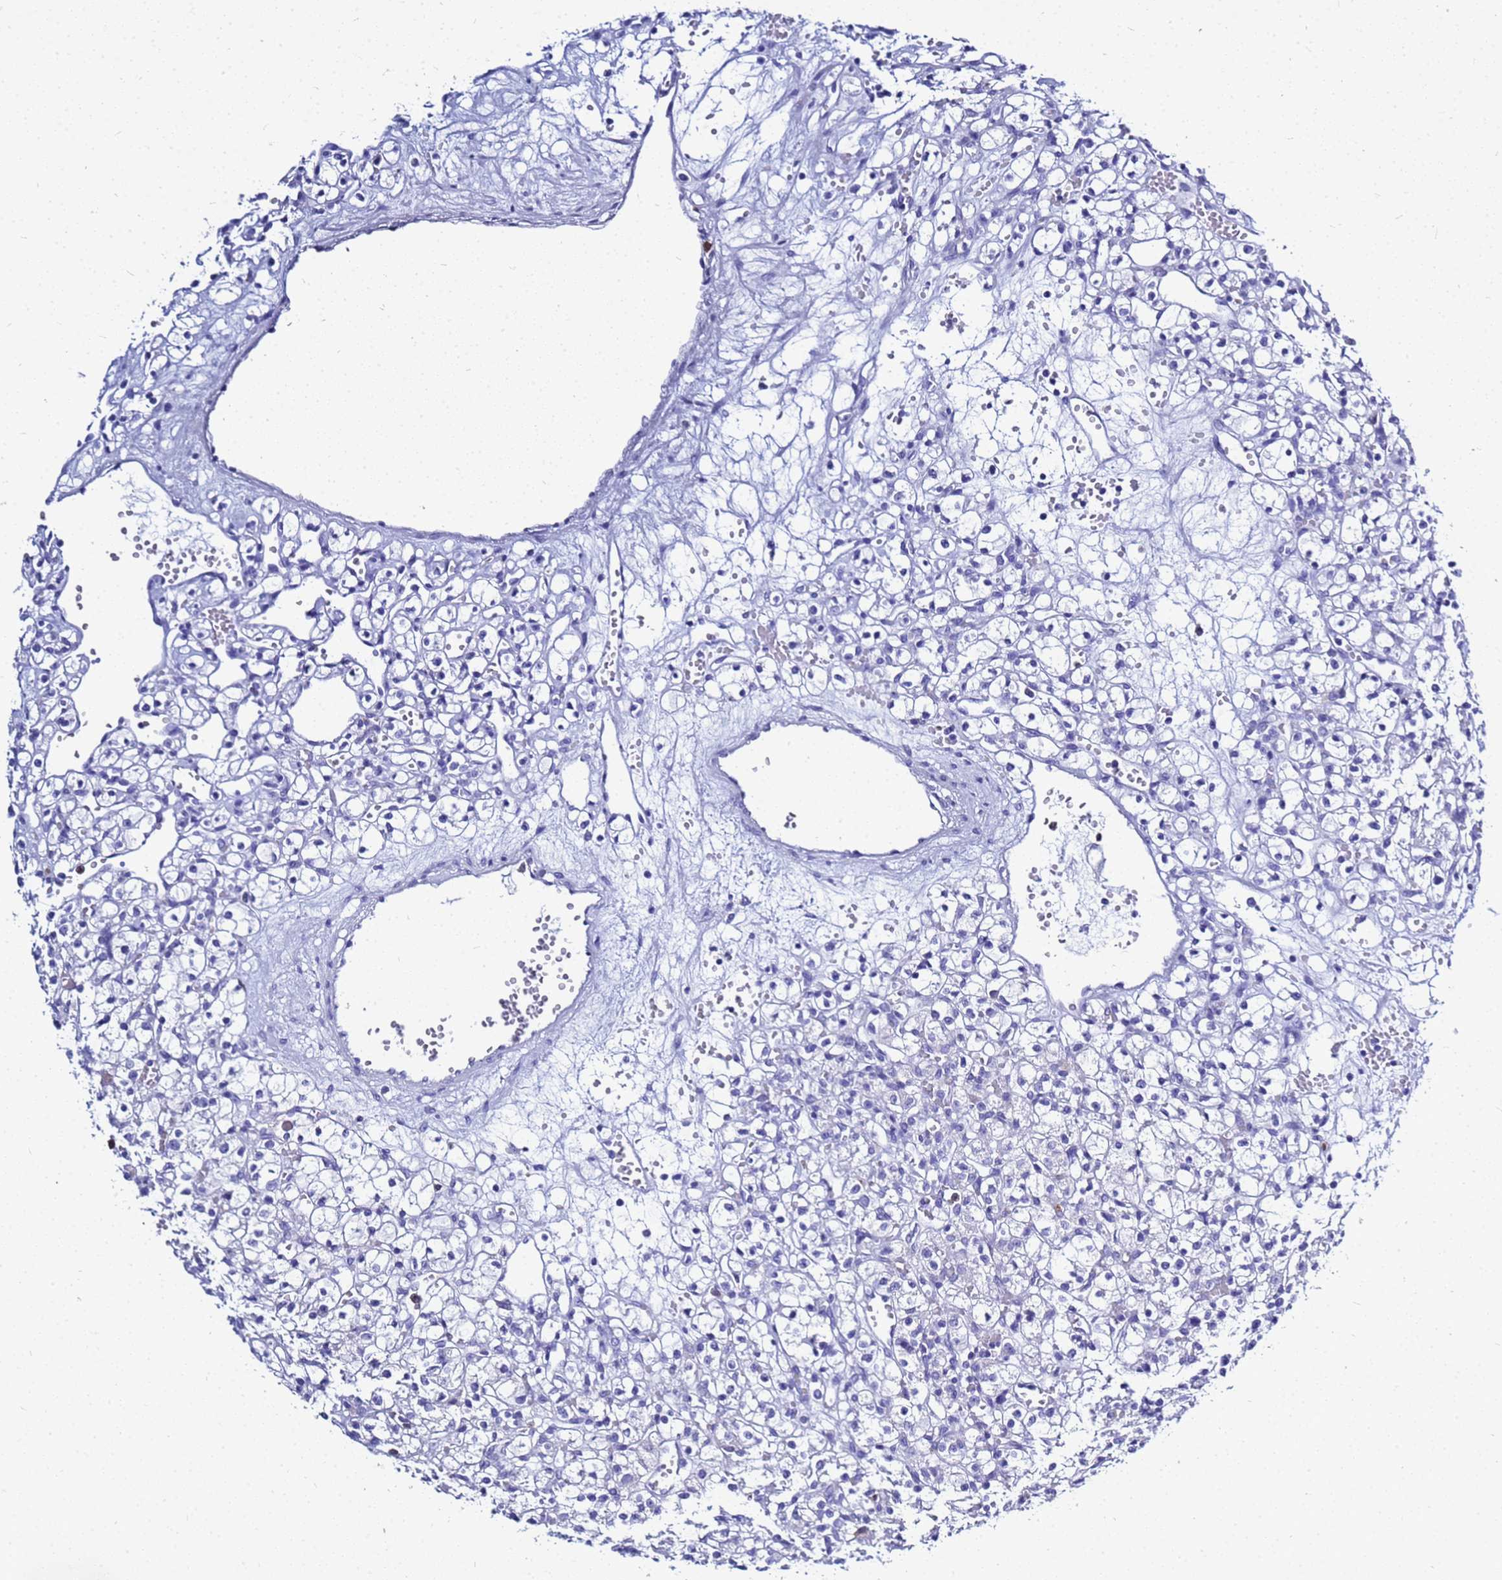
{"staining": {"intensity": "negative", "quantity": "none", "location": "none"}, "tissue": "renal cancer", "cell_type": "Tumor cells", "image_type": "cancer", "snomed": [{"axis": "morphology", "description": "Adenocarcinoma, NOS"}, {"axis": "topography", "description": "Kidney"}], "caption": "DAB (3,3'-diaminobenzidine) immunohistochemical staining of human renal cancer shows no significant staining in tumor cells.", "gene": "CSTA", "patient": {"sex": "female", "age": 59}}